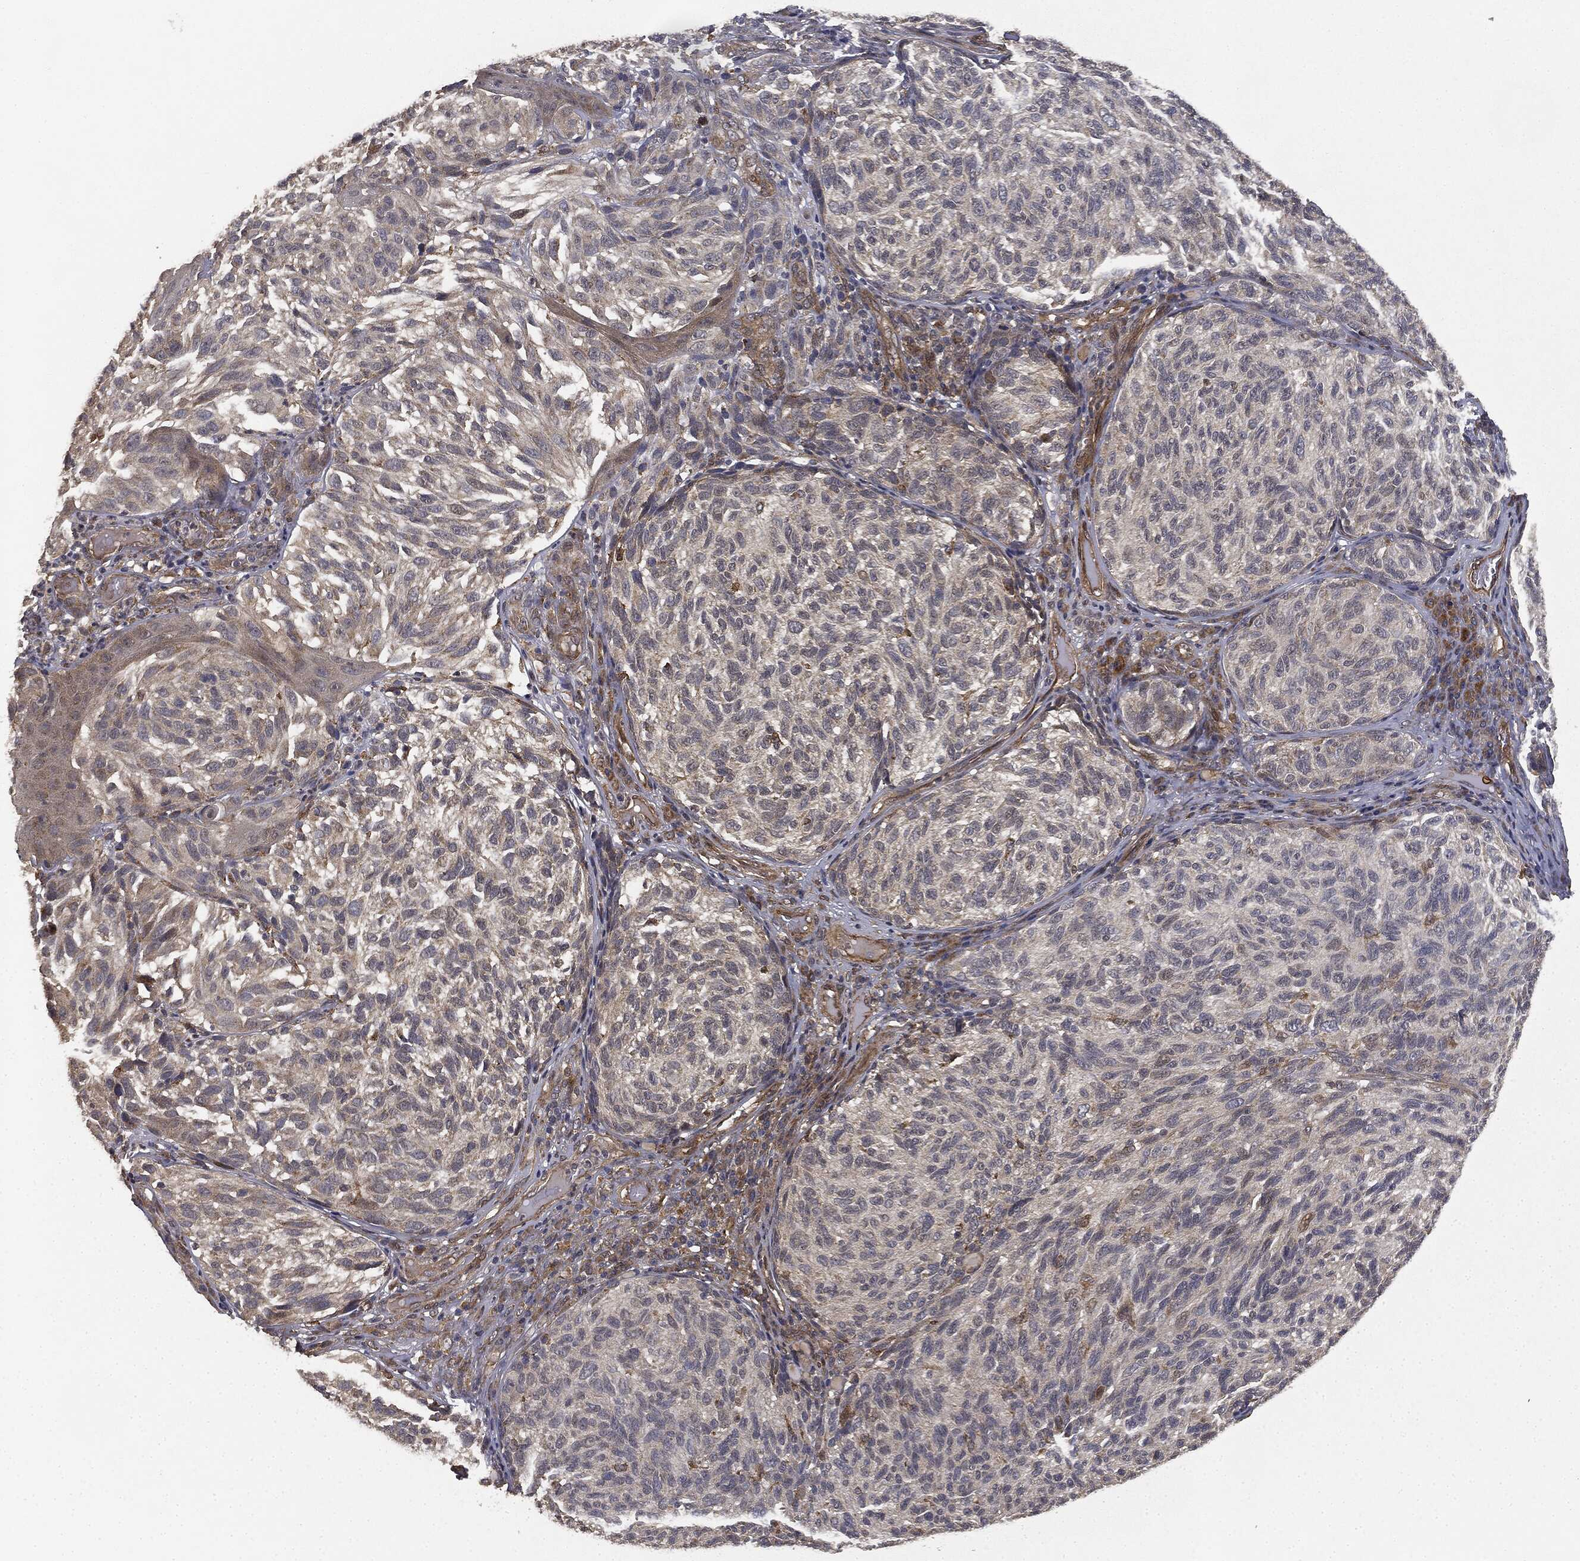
{"staining": {"intensity": "negative", "quantity": "none", "location": "none"}, "tissue": "melanoma", "cell_type": "Tumor cells", "image_type": "cancer", "snomed": [{"axis": "morphology", "description": "Malignant melanoma, NOS"}, {"axis": "topography", "description": "Skin"}], "caption": "Image shows no significant protein positivity in tumor cells of melanoma.", "gene": "MIER2", "patient": {"sex": "female", "age": 73}}